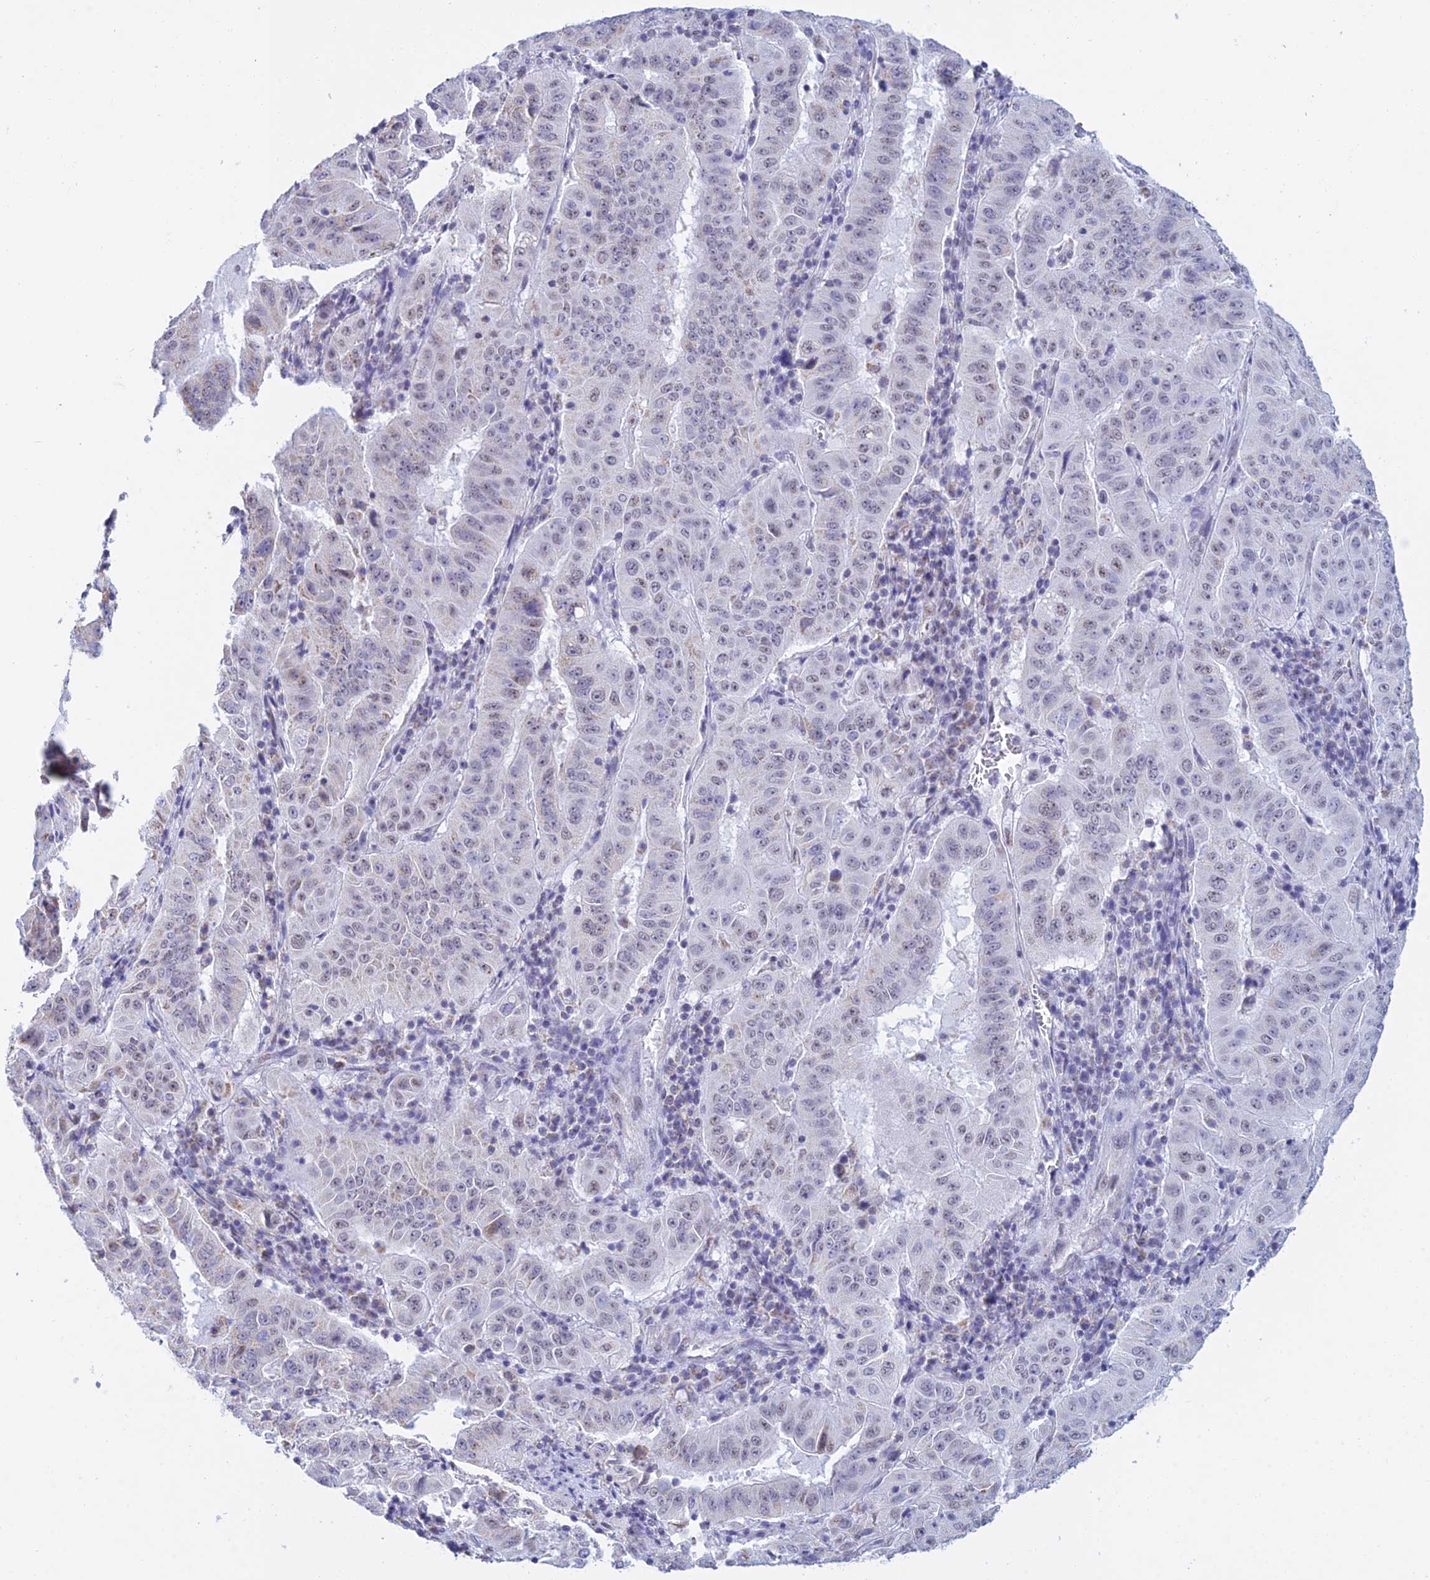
{"staining": {"intensity": "weak", "quantity": "25%-75%", "location": "nuclear"}, "tissue": "pancreatic cancer", "cell_type": "Tumor cells", "image_type": "cancer", "snomed": [{"axis": "morphology", "description": "Adenocarcinoma, NOS"}, {"axis": "topography", "description": "Pancreas"}], "caption": "Pancreatic adenocarcinoma tissue displays weak nuclear expression in approximately 25%-75% of tumor cells, visualized by immunohistochemistry.", "gene": "KLF14", "patient": {"sex": "male", "age": 63}}